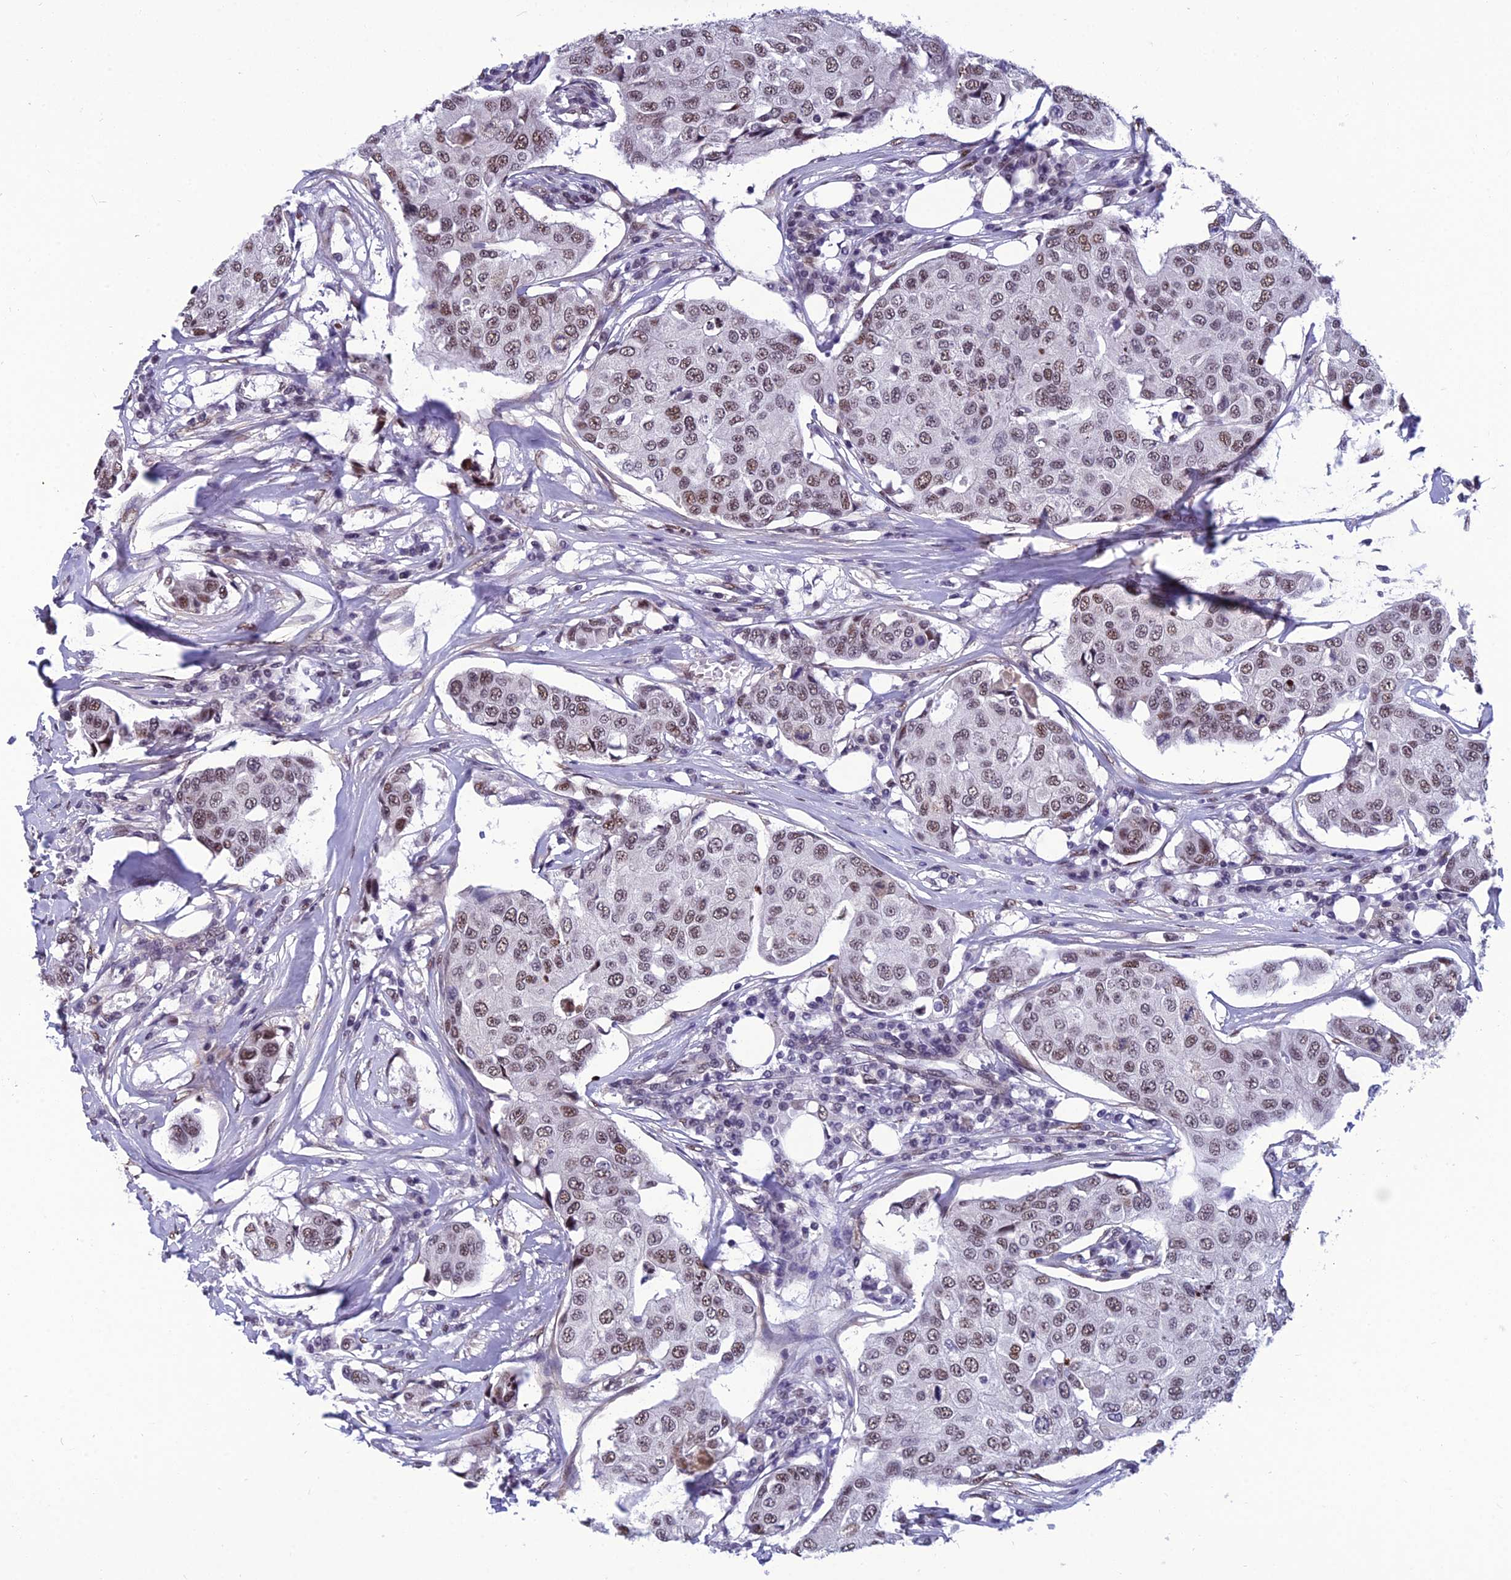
{"staining": {"intensity": "moderate", "quantity": ">75%", "location": "nuclear"}, "tissue": "breast cancer", "cell_type": "Tumor cells", "image_type": "cancer", "snomed": [{"axis": "morphology", "description": "Duct carcinoma"}, {"axis": "topography", "description": "Breast"}], "caption": "The image reveals immunohistochemical staining of breast infiltrating ductal carcinoma. There is moderate nuclear positivity is present in approximately >75% of tumor cells. The staining was performed using DAB, with brown indicating positive protein expression. Nuclei are stained blue with hematoxylin.", "gene": "RSRC1", "patient": {"sex": "female", "age": 80}}